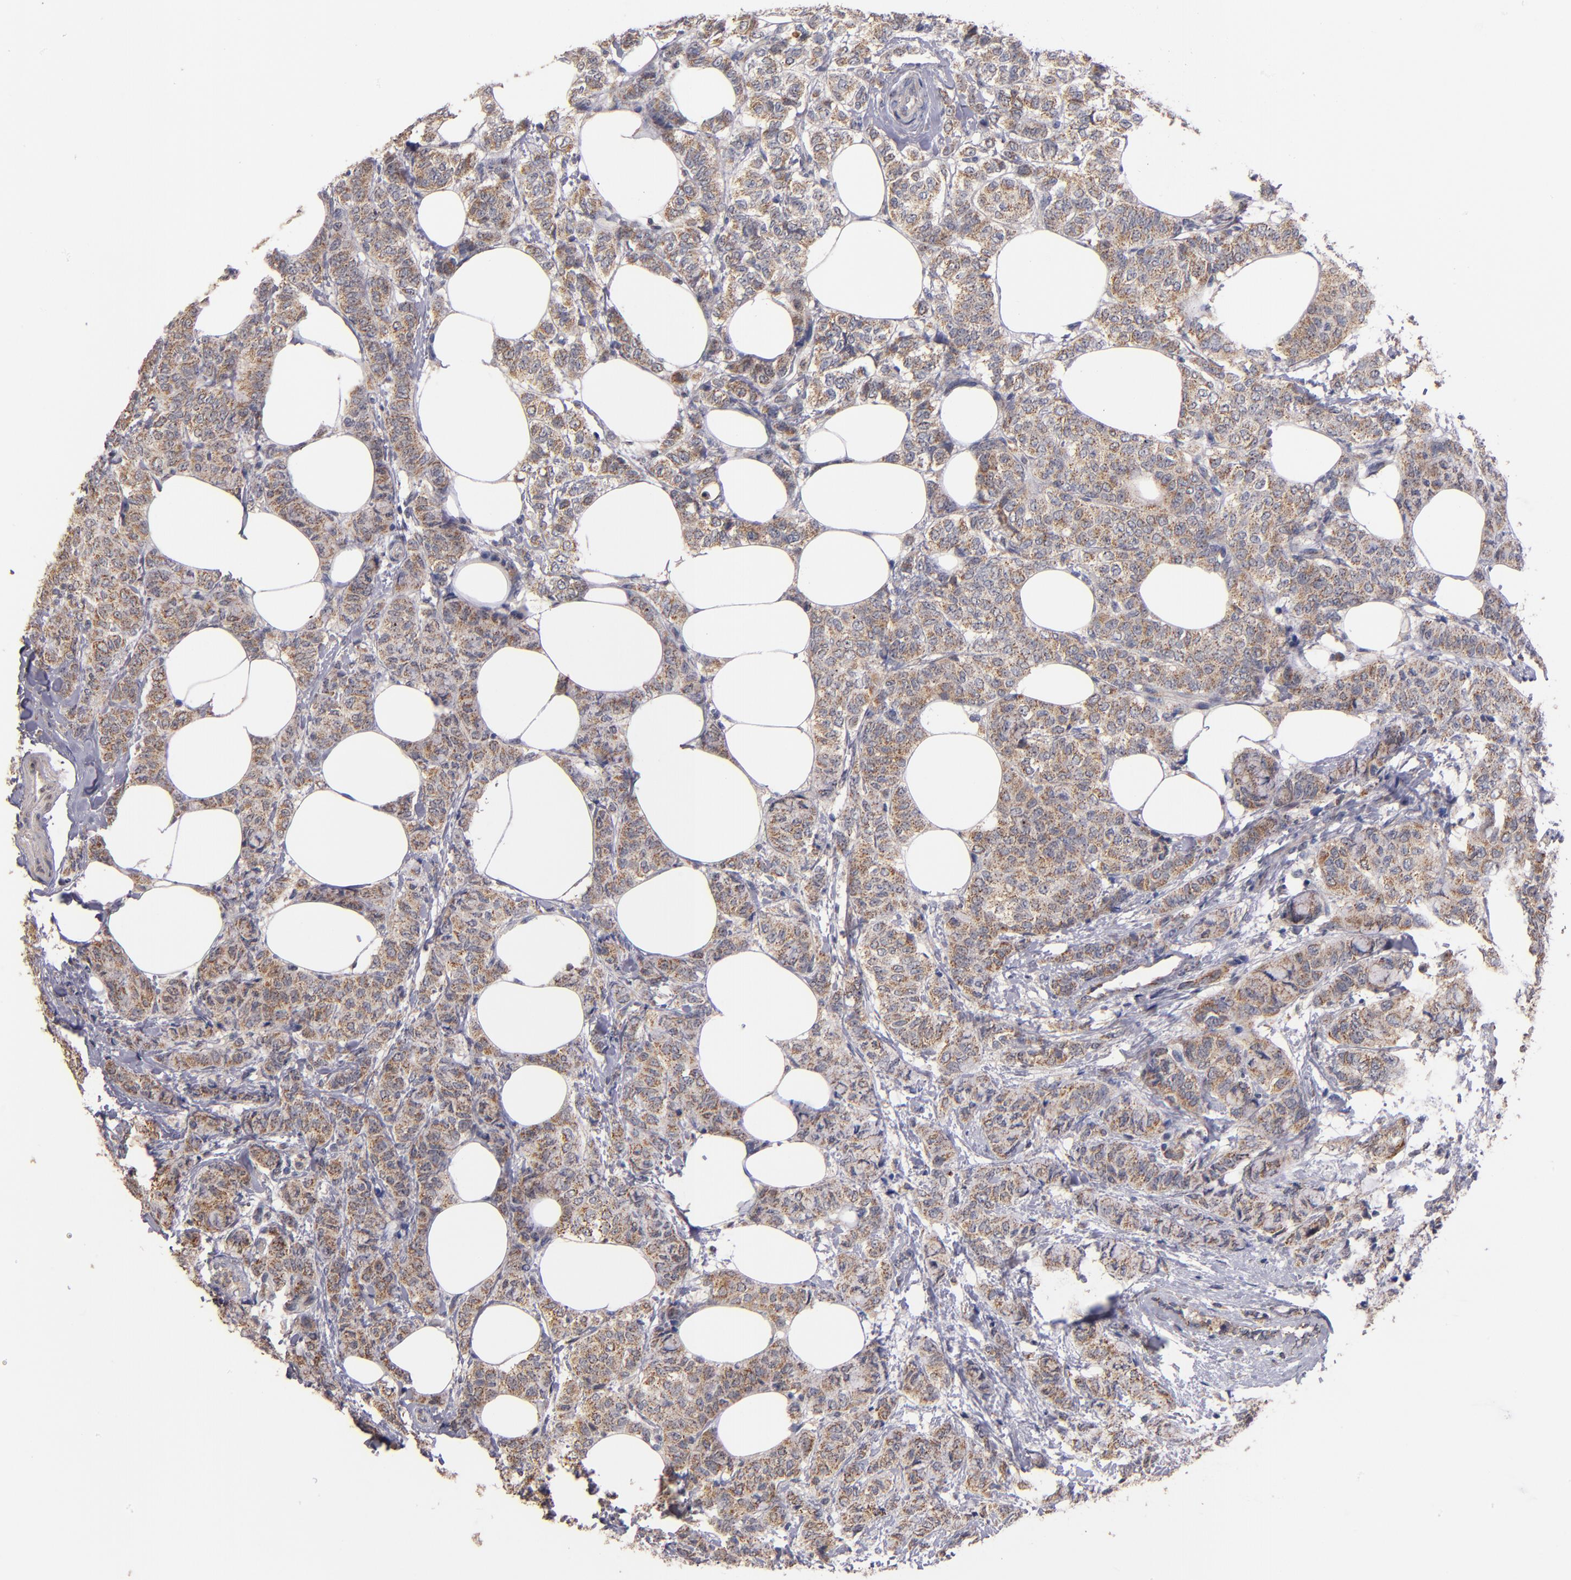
{"staining": {"intensity": "weak", "quantity": ">75%", "location": "cytoplasmic/membranous"}, "tissue": "breast cancer", "cell_type": "Tumor cells", "image_type": "cancer", "snomed": [{"axis": "morphology", "description": "Lobular carcinoma"}, {"axis": "topography", "description": "Breast"}], "caption": "Immunohistochemical staining of breast cancer exhibits weak cytoplasmic/membranous protein staining in about >75% of tumor cells.", "gene": "DIABLO", "patient": {"sex": "female", "age": 60}}